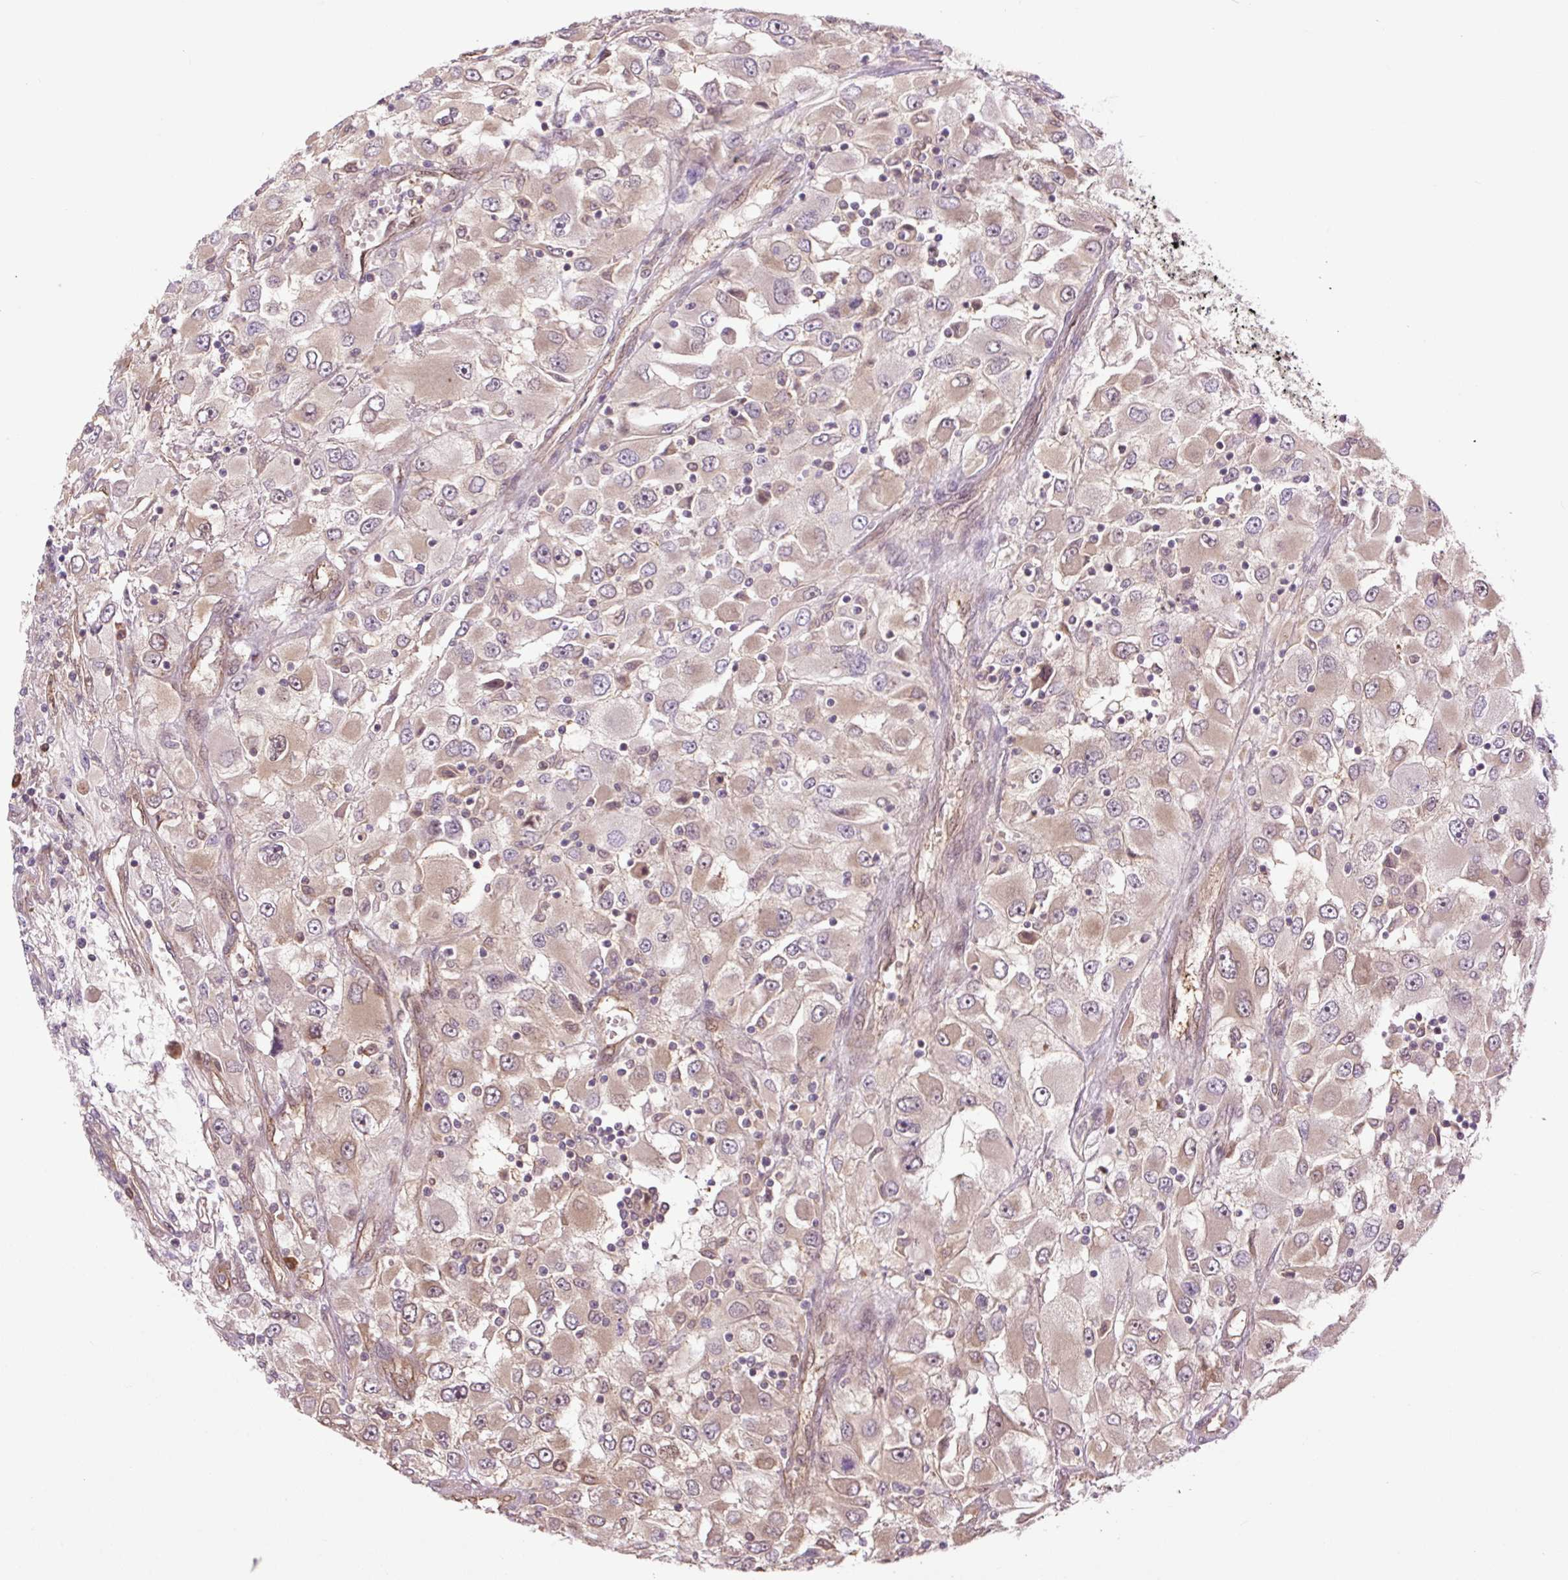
{"staining": {"intensity": "weak", "quantity": "25%-75%", "location": "cytoplasmic/membranous"}, "tissue": "renal cancer", "cell_type": "Tumor cells", "image_type": "cancer", "snomed": [{"axis": "morphology", "description": "Adenocarcinoma, NOS"}, {"axis": "topography", "description": "Kidney"}], "caption": "Protein staining reveals weak cytoplasmic/membranous positivity in about 25%-75% of tumor cells in renal cancer (adenocarcinoma).", "gene": "TPT1", "patient": {"sex": "female", "age": 52}}